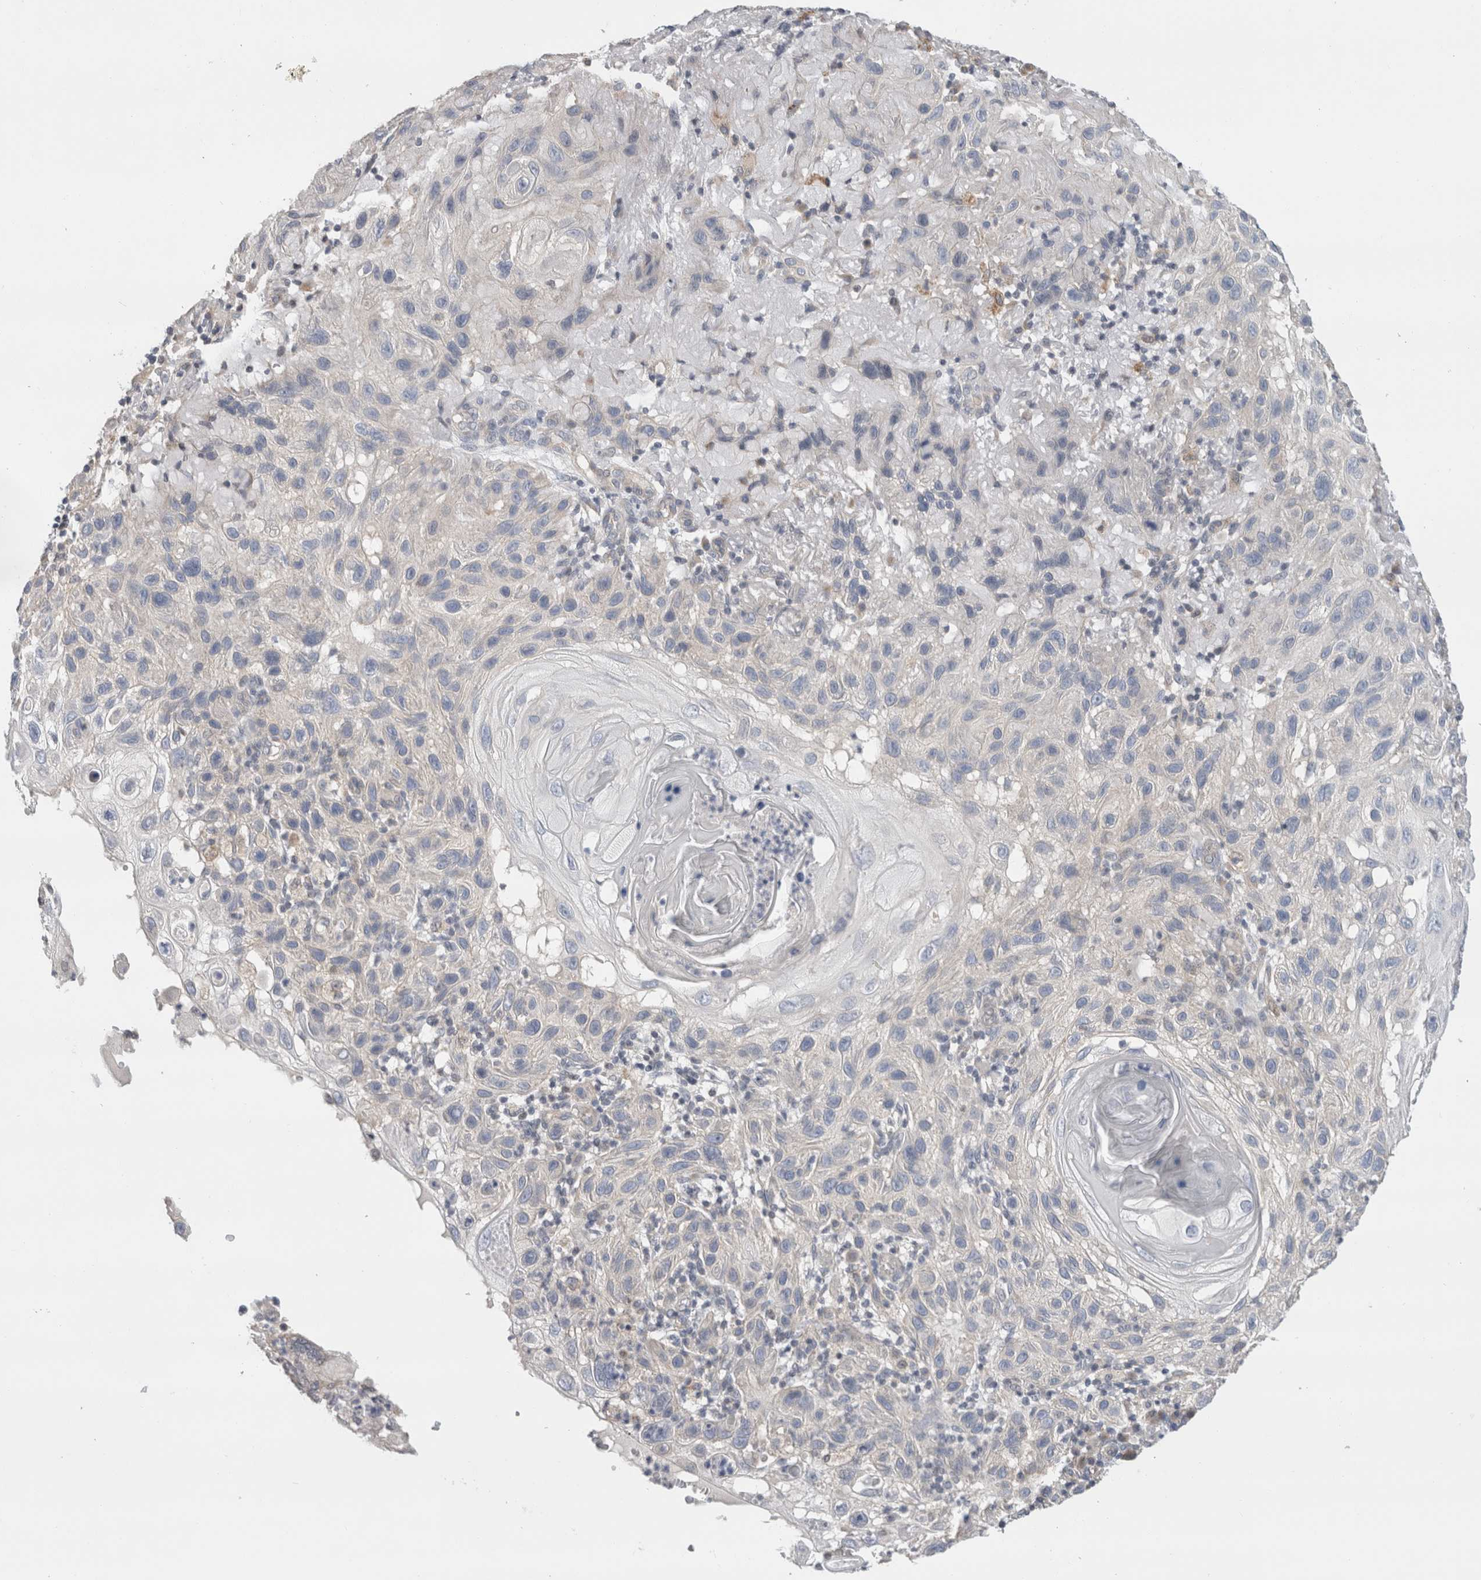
{"staining": {"intensity": "negative", "quantity": "none", "location": "none"}, "tissue": "skin cancer", "cell_type": "Tumor cells", "image_type": "cancer", "snomed": [{"axis": "morphology", "description": "Normal tissue, NOS"}, {"axis": "morphology", "description": "Squamous cell carcinoma, NOS"}, {"axis": "topography", "description": "Skin"}], "caption": "There is no significant expression in tumor cells of skin cancer.", "gene": "SYTL5", "patient": {"sex": "female", "age": 96}}